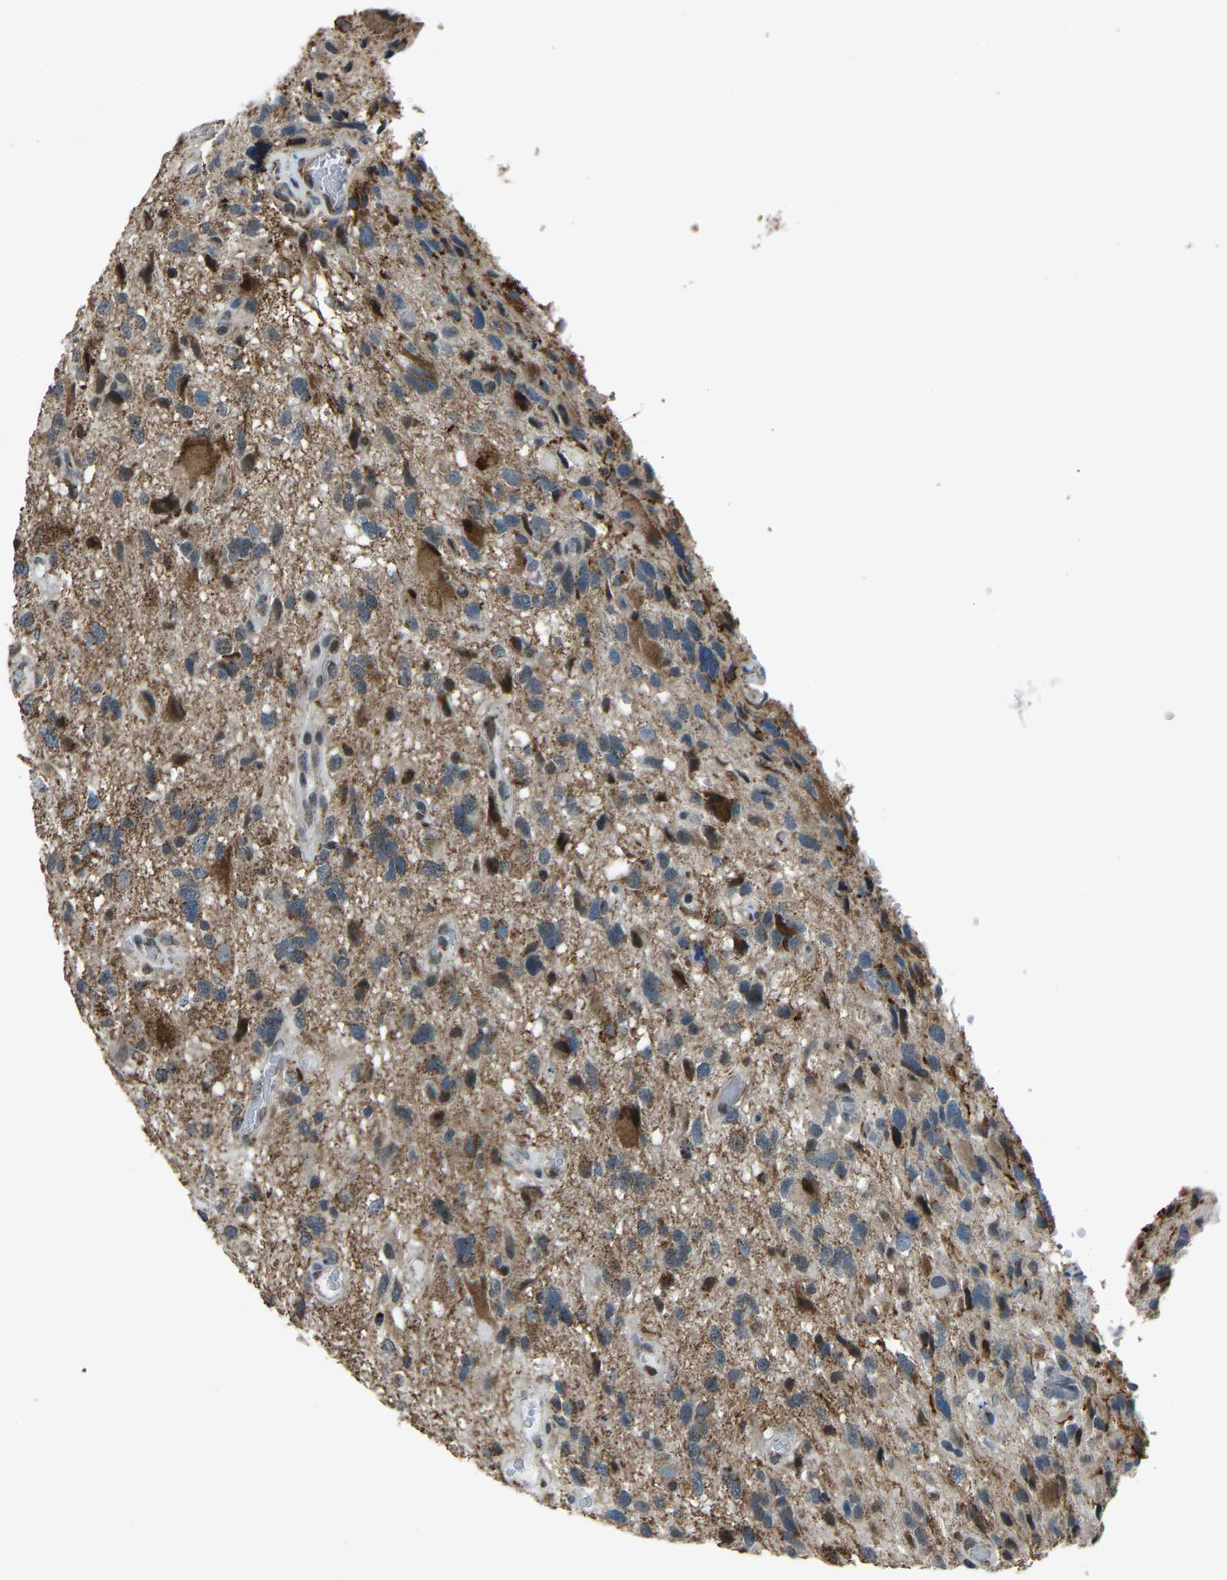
{"staining": {"intensity": "moderate", "quantity": ">75%", "location": "cytoplasmic/membranous"}, "tissue": "glioma", "cell_type": "Tumor cells", "image_type": "cancer", "snomed": [{"axis": "morphology", "description": "Glioma, malignant, High grade"}, {"axis": "topography", "description": "Brain"}], "caption": "A photomicrograph showing moderate cytoplasmic/membranous expression in approximately >75% of tumor cells in malignant glioma (high-grade), as visualized by brown immunohistochemical staining.", "gene": "RBM33", "patient": {"sex": "male", "age": 33}}